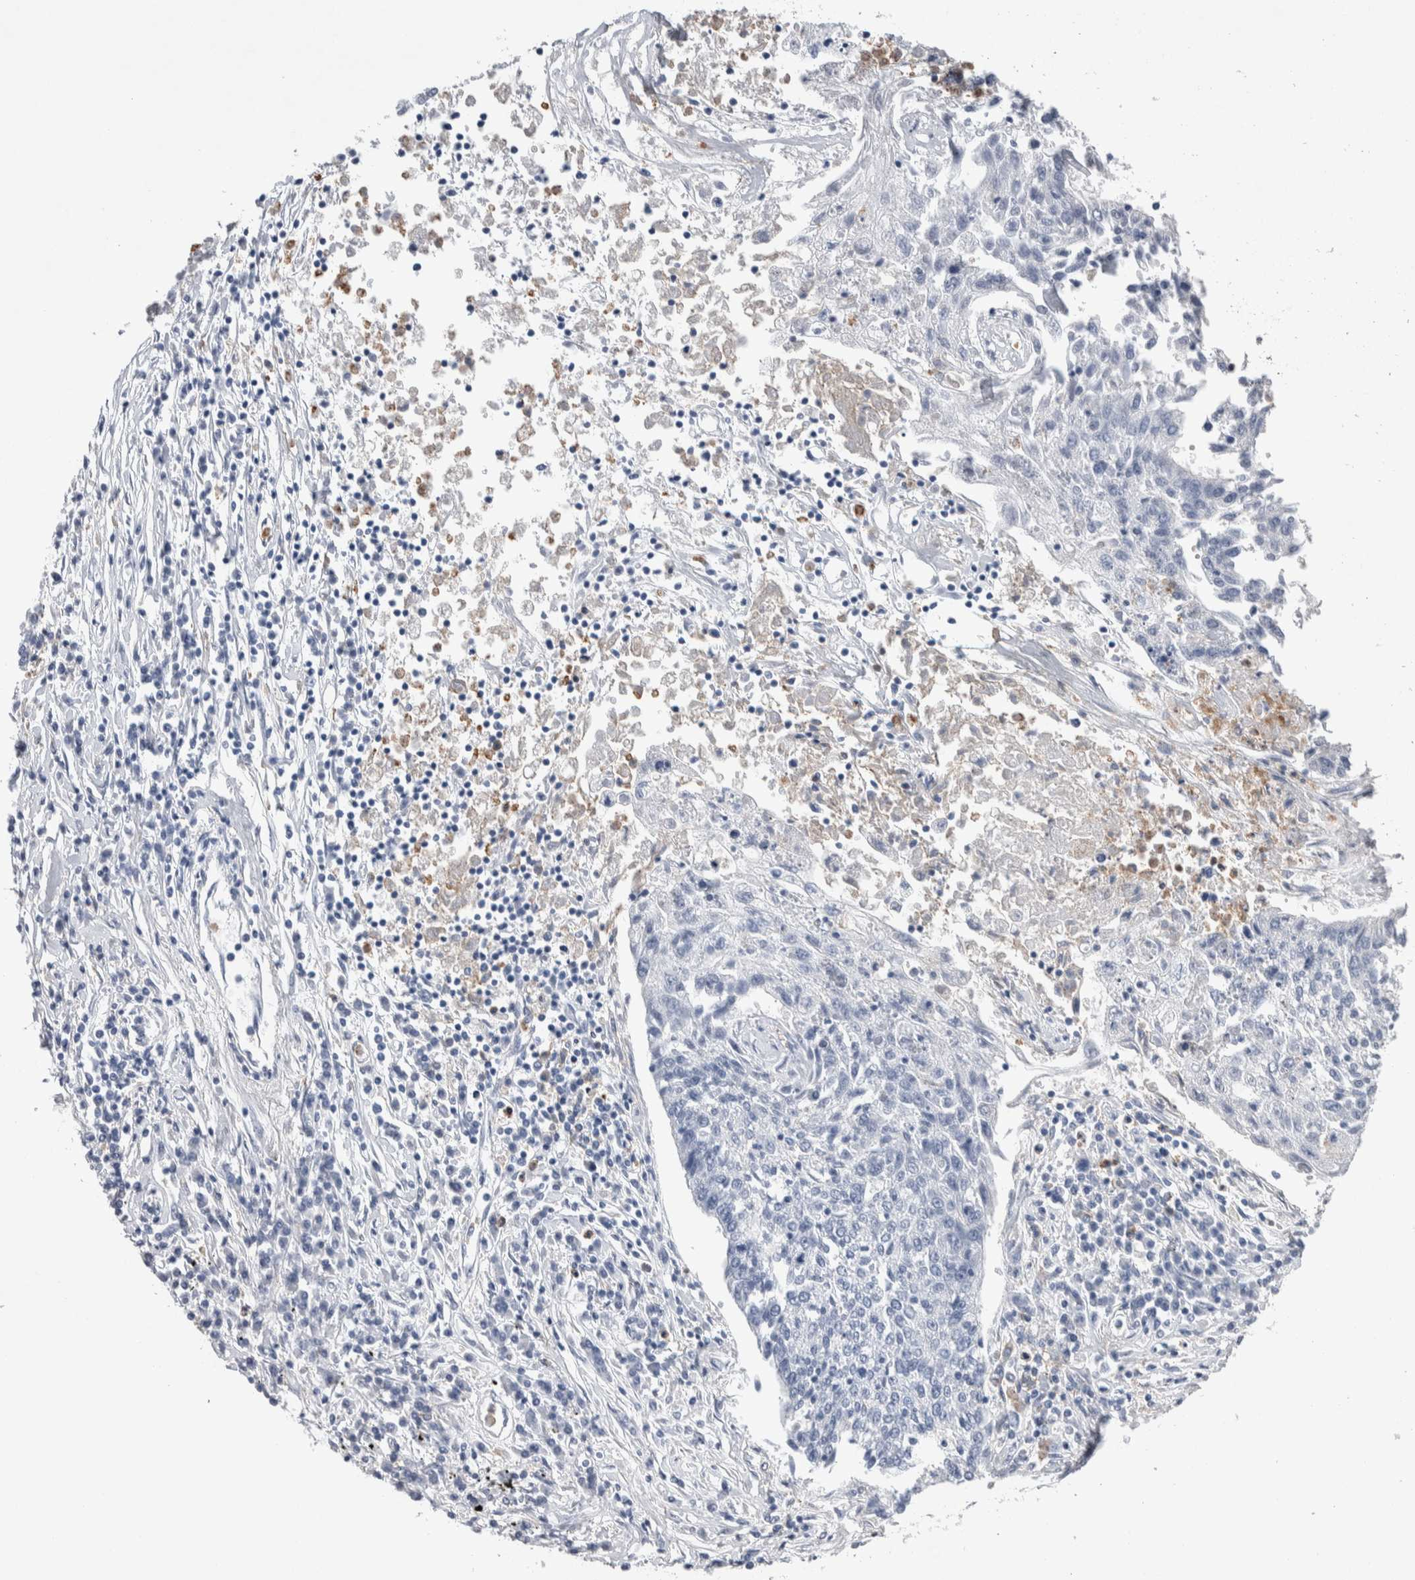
{"staining": {"intensity": "negative", "quantity": "none", "location": "none"}, "tissue": "lung cancer", "cell_type": "Tumor cells", "image_type": "cancer", "snomed": [{"axis": "morphology", "description": "Normal tissue, NOS"}, {"axis": "morphology", "description": "Squamous cell carcinoma, NOS"}, {"axis": "topography", "description": "Lymph node"}, {"axis": "topography", "description": "Cartilage tissue"}, {"axis": "topography", "description": "Bronchus"}, {"axis": "topography", "description": "Lung"}, {"axis": "topography", "description": "Peripheral nerve tissue"}], "caption": "The histopathology image shows no staining of tumor cells in lung squamous cell carcinoma. (Brightfield microscopy of DAB (3,3'-diaminobenzidine) immunohistochemistry (IHC) at high magnification).", "gene": "LURAP1L", "patient": {"sex": "female", "age": 49}}